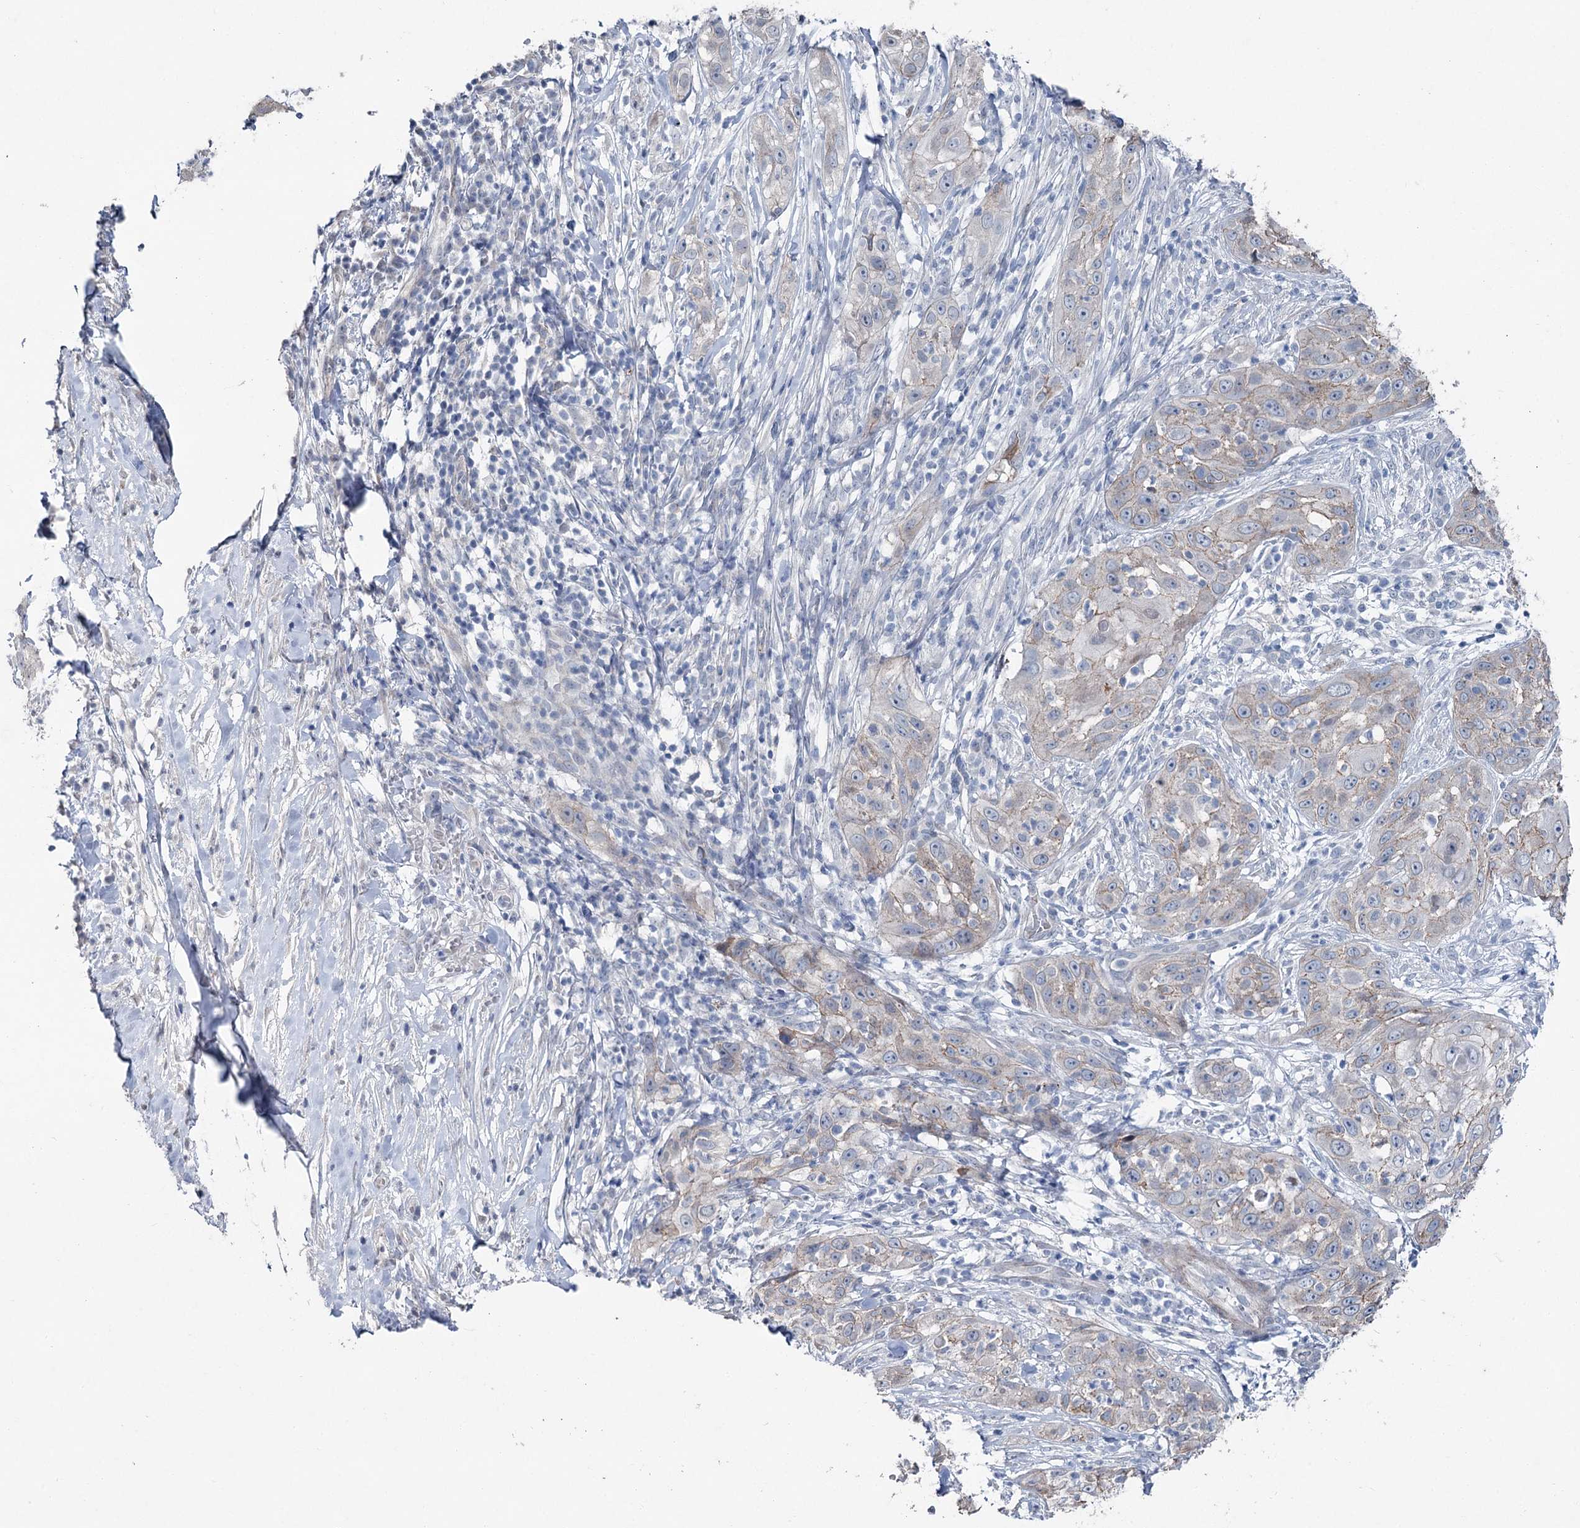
{"staining": {"intensity": "moderate", "quantity": "25%-75%", "location": "cytoplasmic/membranous"}, "tissue": "skin cancer", "cell_type": "Tumor cells", "image_type": "cancer", "snomed": [{"axis": "morphology", "description": "Squamous cell carcinoma, NOS"}, {"axis": "topography", "description": "Skin"}], "caption": "Tumor cells display medium levels of moderate cytoplasmic/membranous expression in about 25%-75% of cells in skin cancer.", "gene": "FAM120B", "patient": {"sex": "female", "age": 44}}